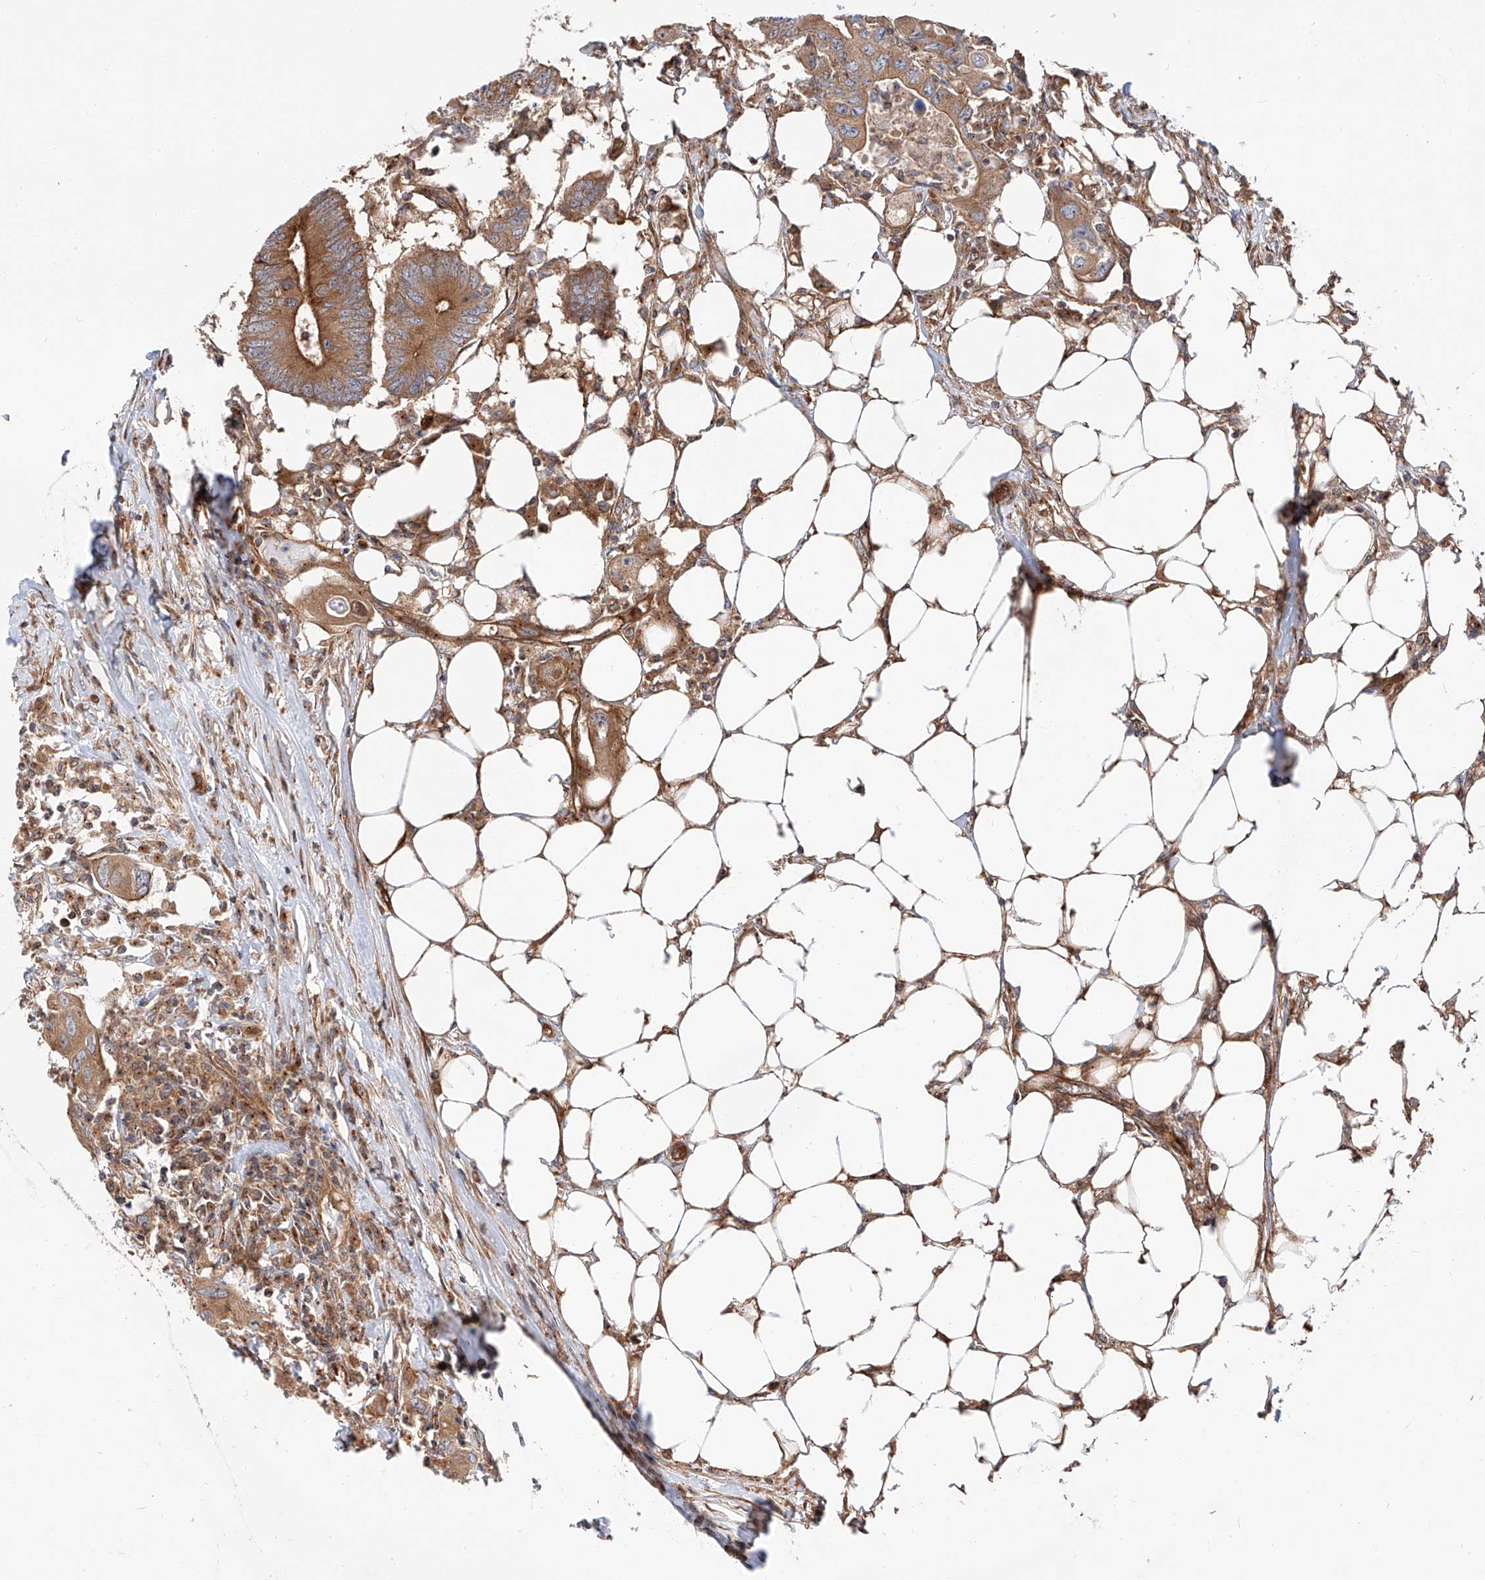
{"staining": {"intensity": "strong", "quantity": ">75%", "location": "cytoplasmic/membranous"}, "tissue": "colorectal cancer", "cell_type": "Tumor cells", "image_type": "cancer", "snomed": [{"axis": "morphology", "description": "Adenocarcinoma, NOS"}, {"axis": "topography", "description": "Colon"}], "caption": "IHC image of neoplastic tissue: human colorectal cancer (adenocarcinoma) stained using IHC shows high levels of strong protein expression localized specifically in the cytoplasmic/membranous of tumor cells, appearing as a cytoplasmic/membranous brown color.", "gene": "ISCA2", "patient": {"sex": "male", "age": 71}}